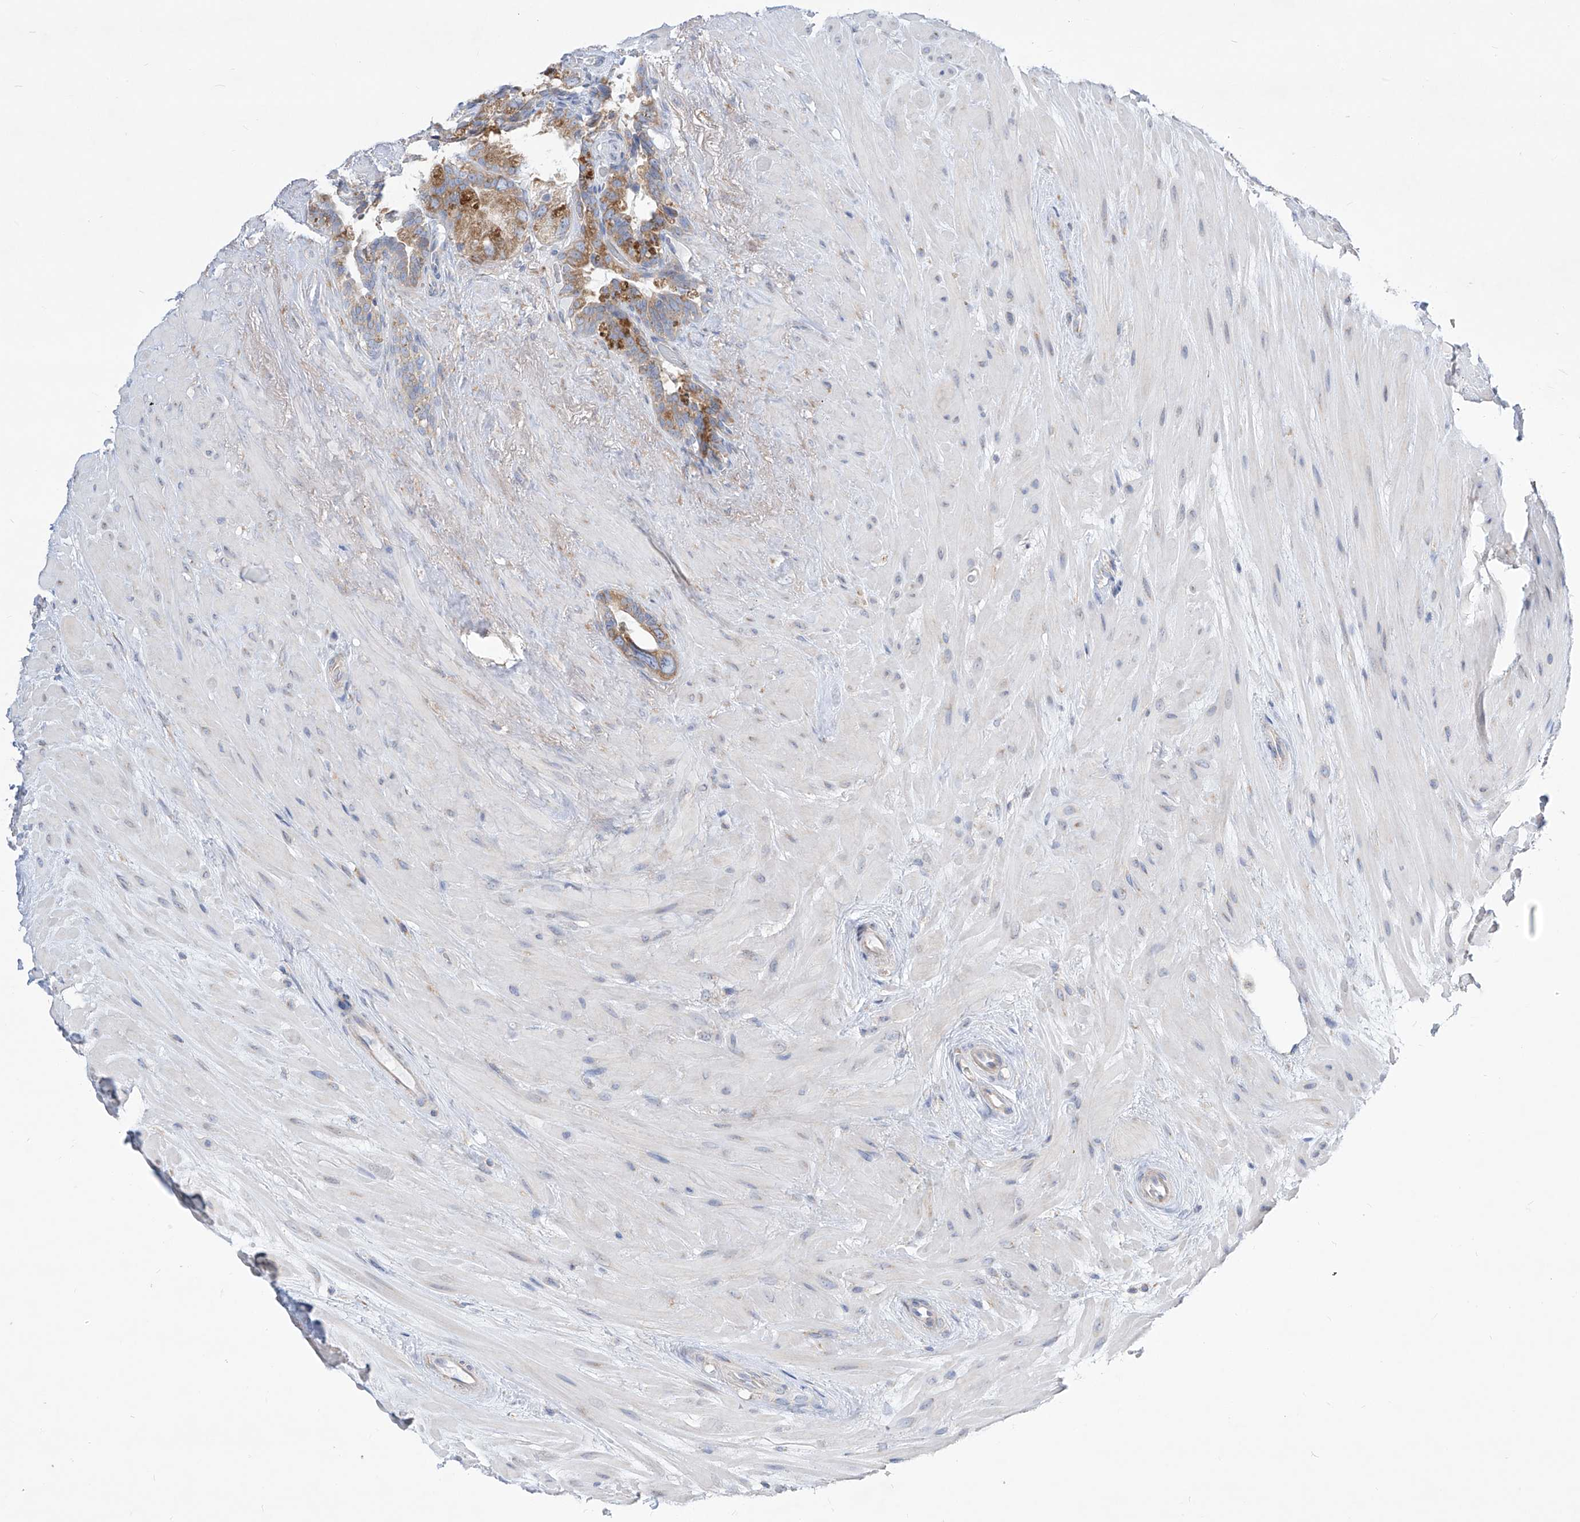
{"staining": {"intensity": "moderate", "quantity": ">75%", "location": "cytoplasmic/membranous"}, "tissue": "seminal vesicle", "cell_type": "Glandular cells", "image_type": "normal", "snomed": [{"axis": "morphology", "description": "Normal tissue, NOS"}, {"axis": "topography", "description": "Seminal veicle"}], "caption": "Human seminal vesicle stained for a protein (brown) shows moderate cytoplasmic/membranous positive expression in approximately >75% of glandular cells.", "gene": "UFL1", "patient": {"sex": "male", "age": 80}}